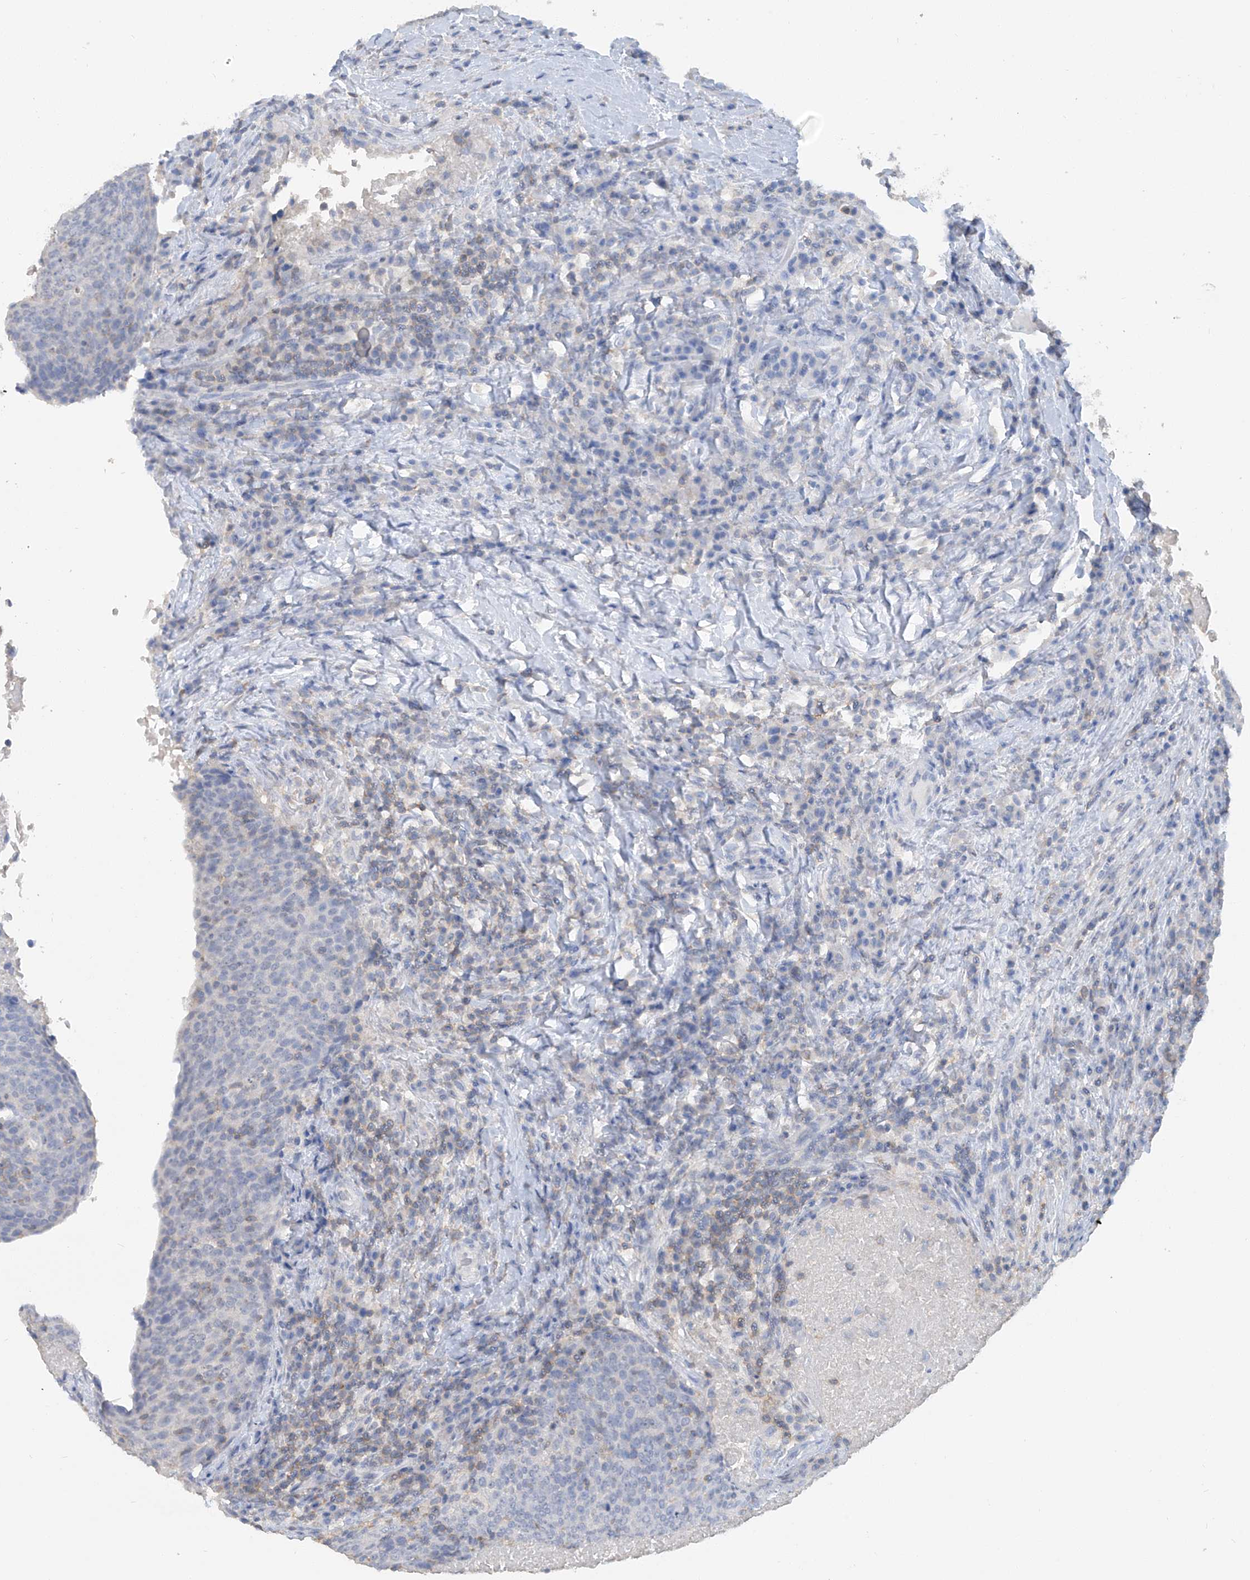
{"staining": {"intensity": "negative", "quantity": "none", "location": "none"}, "tissue": "head and neck cancer", "cell_type": "Tumor cells", "image_type": "cancer", "snomed": [{"axis": "morphology", "description": "Squamous cell carcinoma, NOS"}, {"axis": "morphology", "description": "Squamous cell carcinoma, metastatic, NOS"}, {"axis": "topography", "description": "Lymph node"}, {"axis": "topography", "description": "Head-Neck"}], "caption": "Histopathology image shows no protein staining in tumor cells of head and neck cancer (metastatic squamous cell carcinoma) tissue.", "gene": "HAS3", "patient": {"sex": "male", "age": 62}}